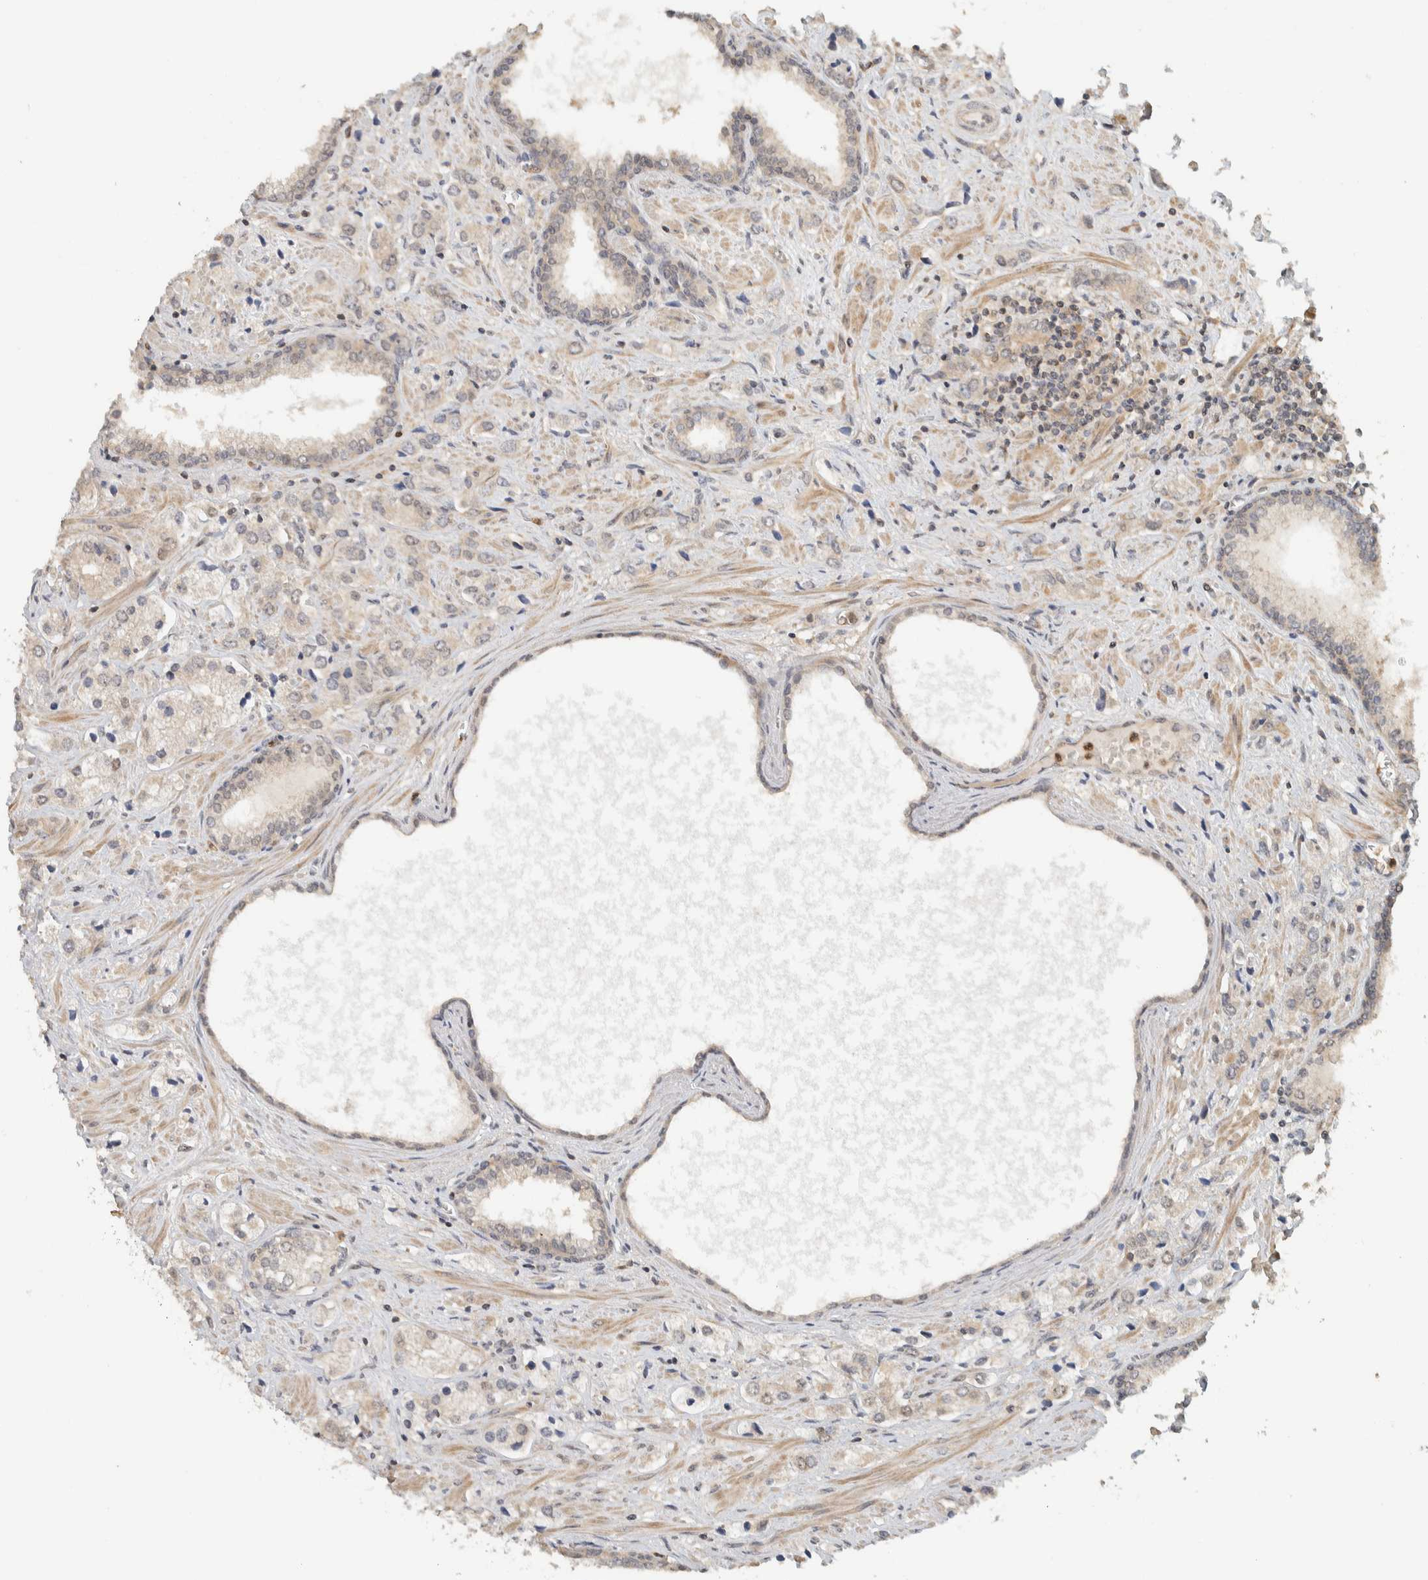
{"staining": {"intensity": "weak", "quantity": "<25%", "location": "cytoplasmic/membranous"}, "tissue": "prostate cancer", "cell_type": "Tumor cells", "image_type": "cancer", "snomed": [{"axis": "morphology", "description": "Adenocarcinoma, High grade"}, {"axis": "topography", "description": "Prostate"}], "caption": "Tumor cells are negative for protein expression in human high-grade adenocarcinoma (prostate).", "gene": "ADSS2", "patient": {"sex": "male", "age": 66}}